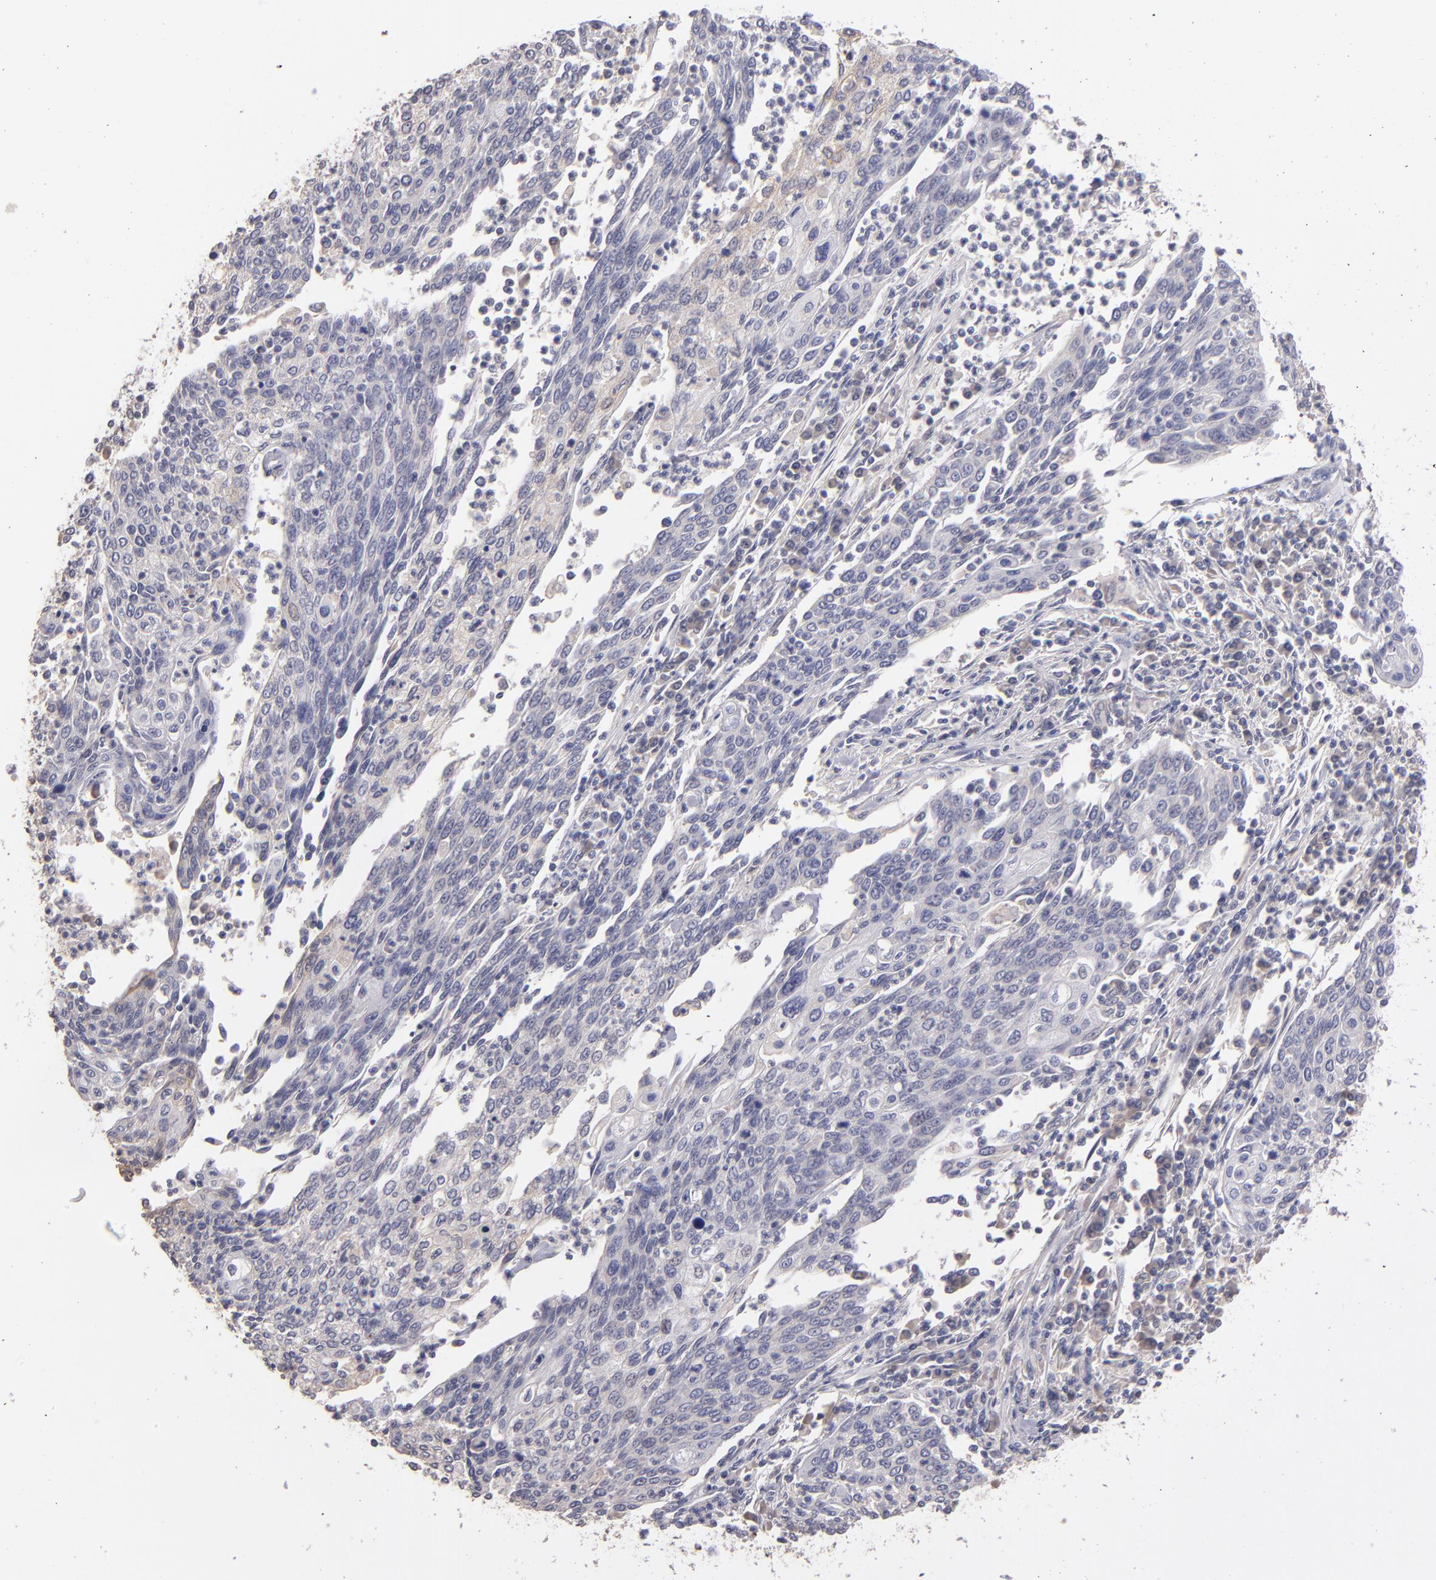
{"staining": {"intensity": "negative", "quantity": "none", "location": "none"}, "tissue": "cervical cancer", "cell_type": "Tumor cells", "image_type": "cancer", "snomed": [{"axis": "morphology", "description": "Squamous cell carcinoma, NOS"}, {"axis": "topography", "description": "Cervix"}], "caption": "Micrograph shows no protein expression in tumor cells of cervical squamous cell carcinoma tissue. The staining was performed using DAB (3,3'-diaminobenzidine) to visualize the protein expression in brown, while the nuclei were stained in blue with hematoxylin (Magnification: 20x).", "gene": "GNAZ", "patient": {"sex": "female", "age": 40}}